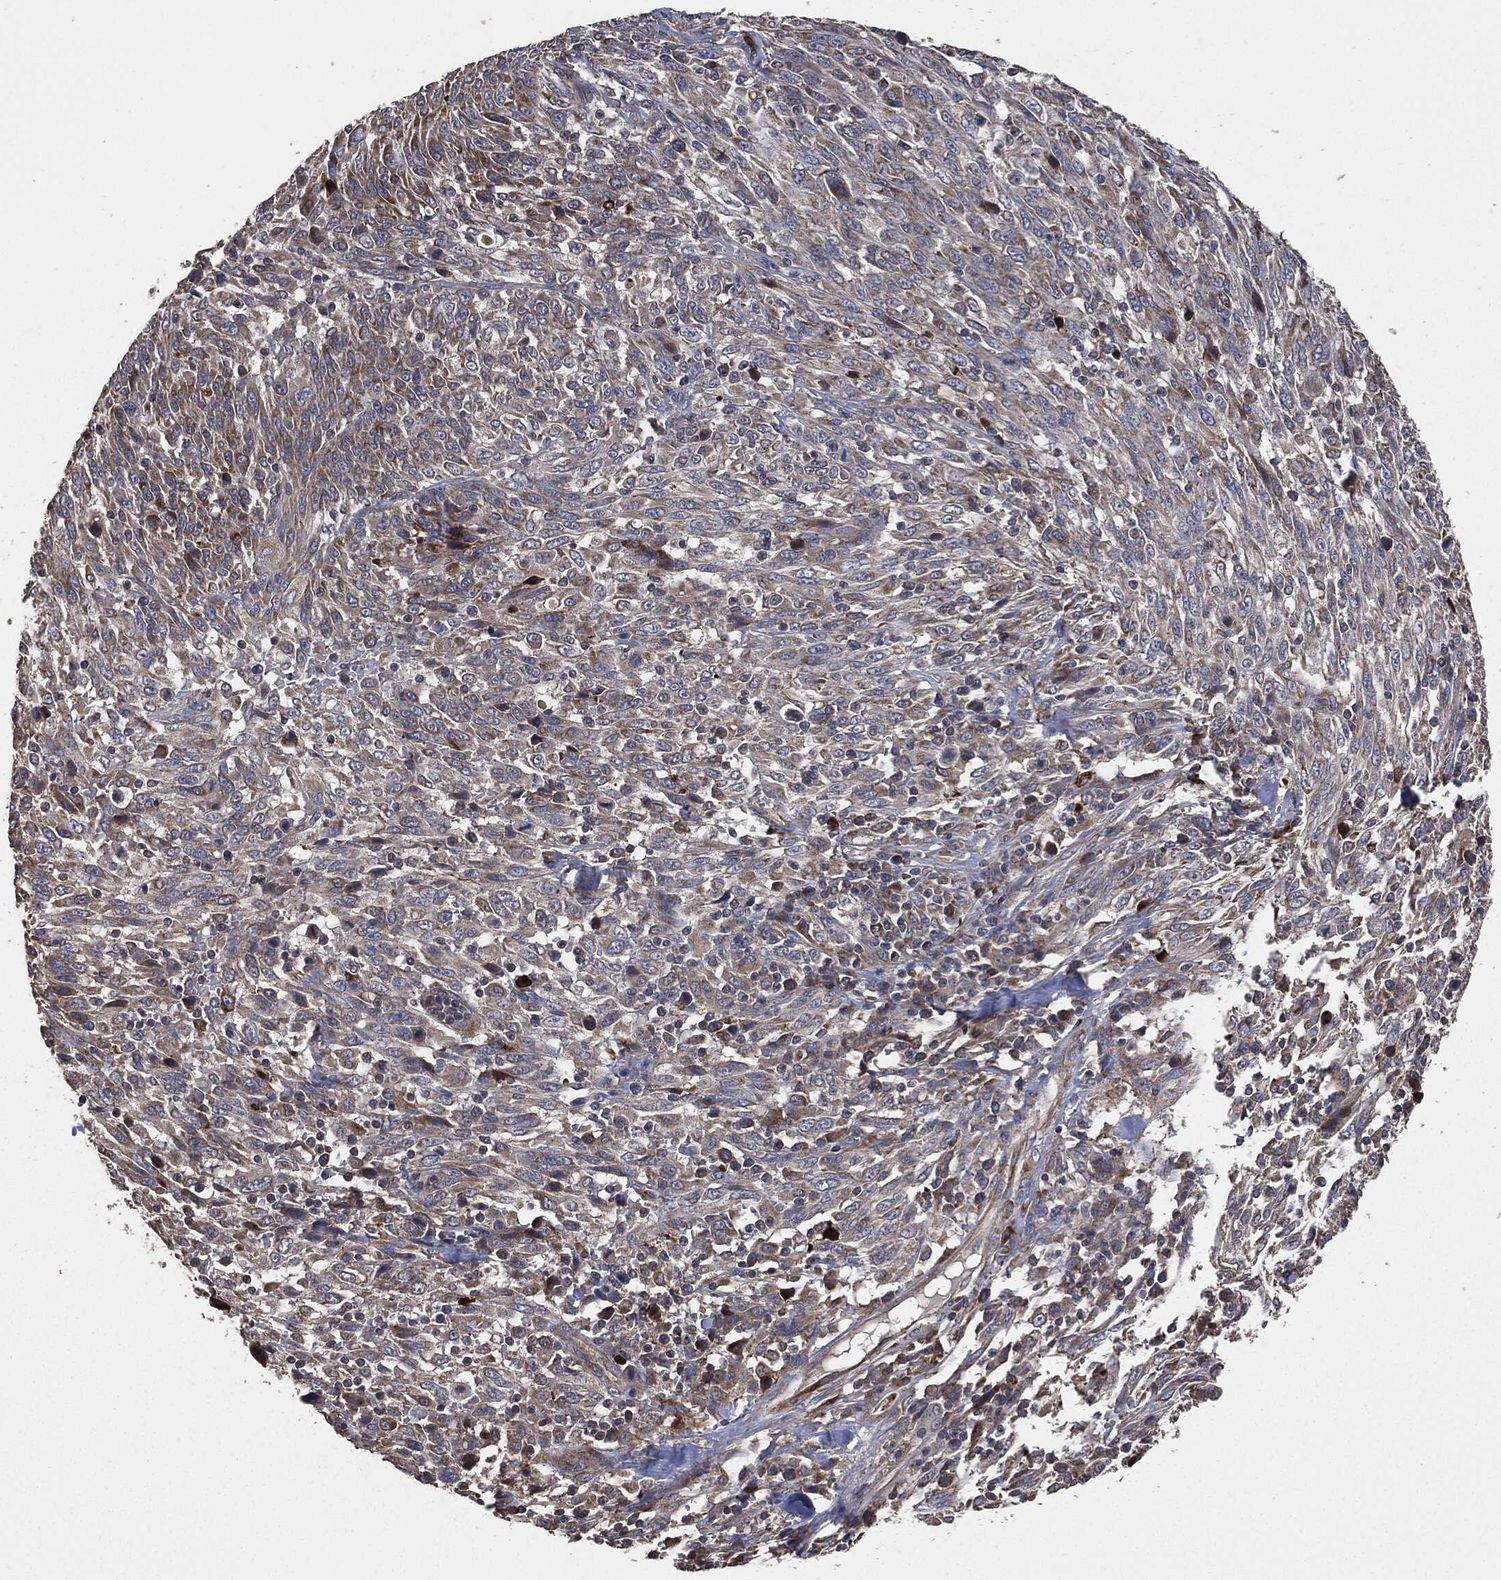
{"staining": {"intensity": "moderate", "quantity": "25%-75%", "location": "cytoplasmic/membranous"}, "tissue": "melanoma", "cell_type": "Tumor cells", "image_type": "cancer", "snomed": [{"axis": "morphology", "description": "Malignant melanoma, NOS"}, {"axis": "topography", "description": "Skin"}], "caption": "IHC histopathology image of neoplastic tissue: human malignant melanoma stained using IHC demonstrates medium levels of moderate protein expression localized specifically in the cytoplasmic/membranous of tumor cells, appearing as a cytoplasmic/membranous brown color.", "gene": "STK3", "patient": {"sex": "female", "age": 91}}